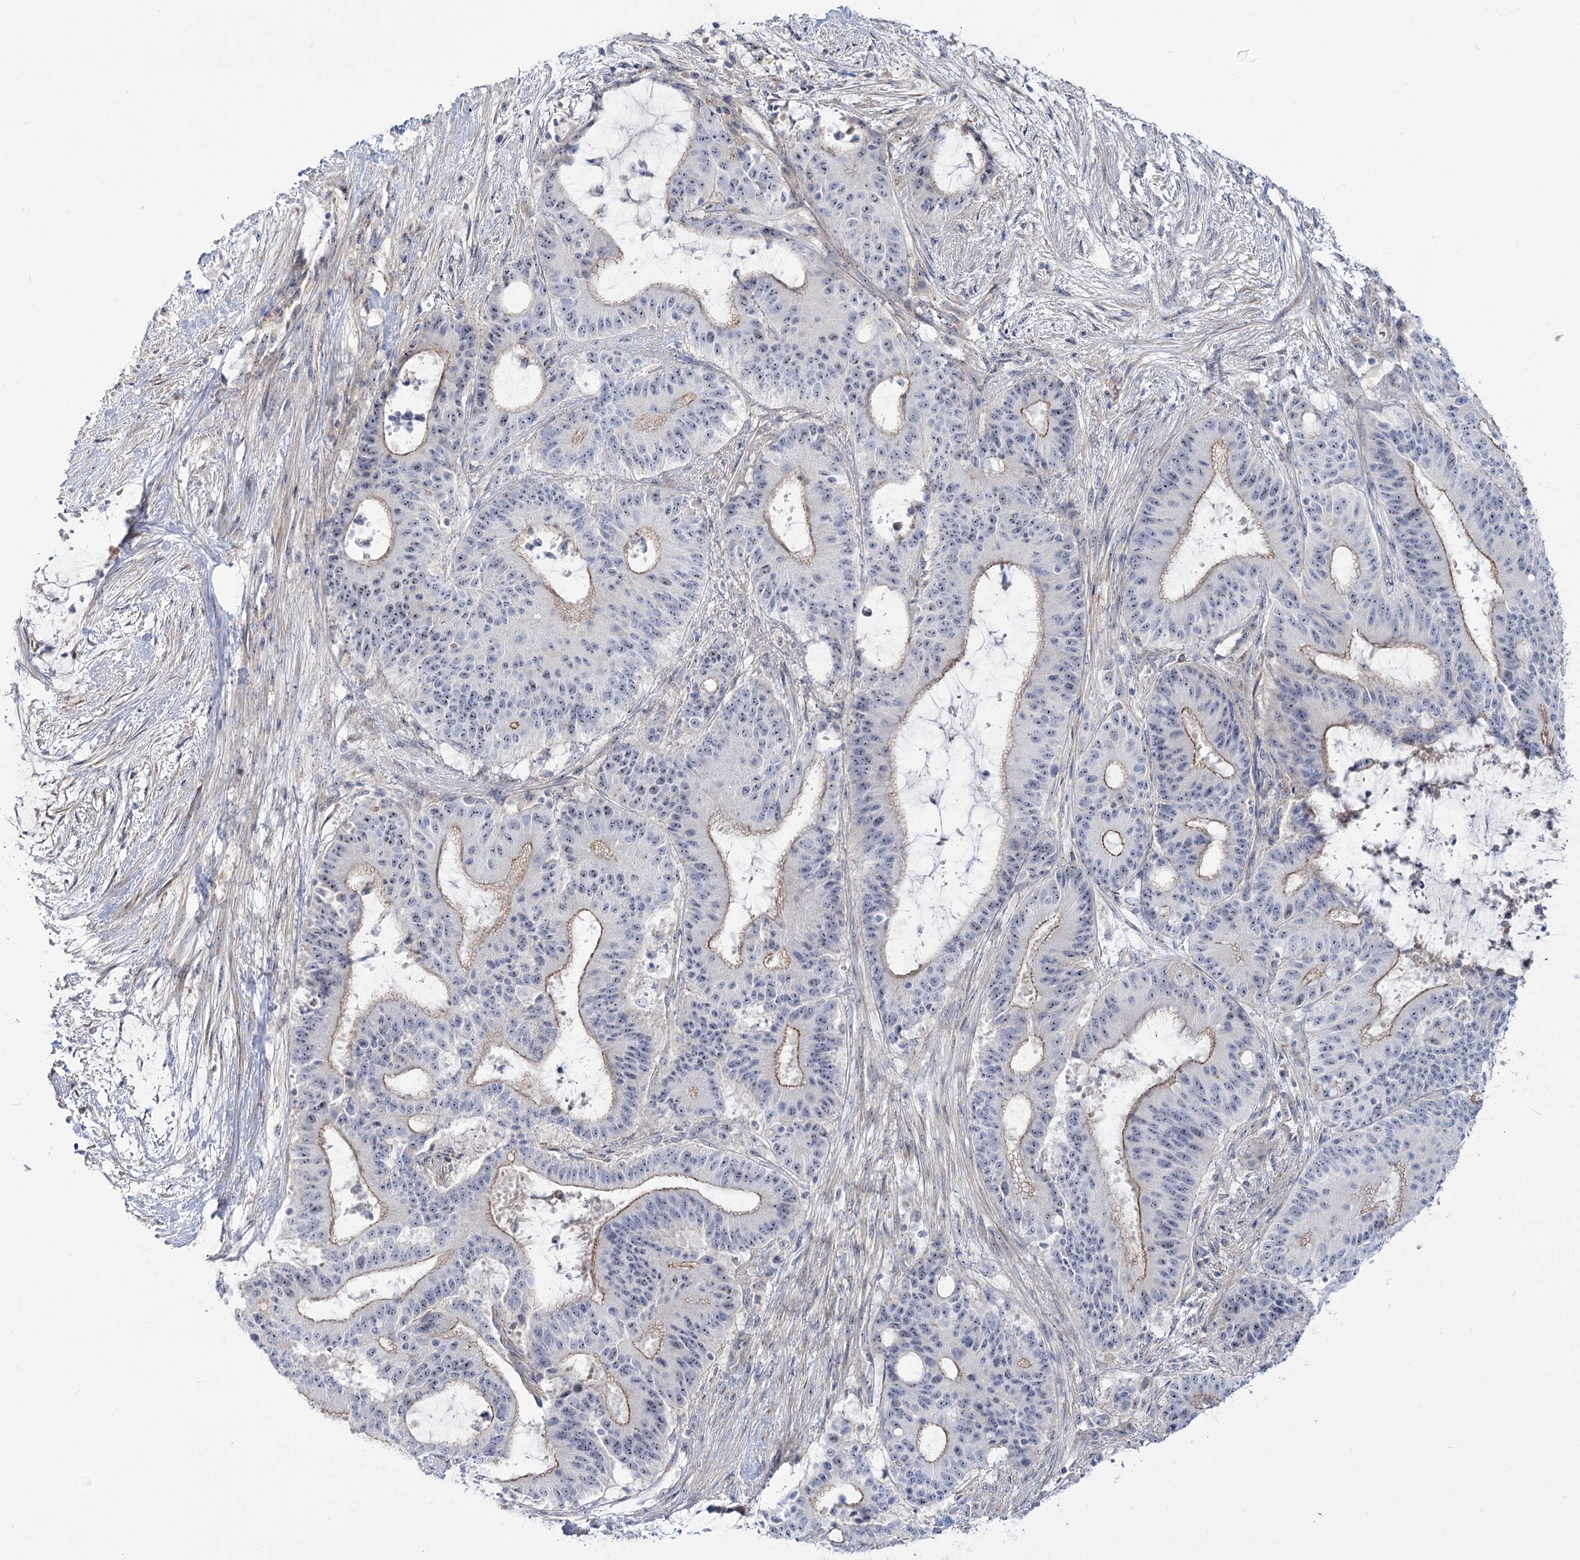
{"staining": {"intensity": "moderate", "quantity": "25%-75%", "location": "cytoplasmic/membranous,nuclear"}, "tissue": "liver cancer", "cell_type": "Tumor cells", "image_type": "cancer", "snomed": [{"axis": "morphology", "description": "Normal tissue, NOS"}, {"axis": "morphology", "description": "Cholangiocarcinoma"}, {"axis": "topography", "description": "Liver"}, {"axis": "topography", "description": "Peripheral nerve tissue"}], "caption": "Liver cholangiocarcinoma stained with a brown dye exhibits moderate cytoplasmic/membranous and nuclear positive expression in approximately 25%-75% of tumor cells.", "gene": "SUOX", "patient": {"sex": "female", "age": 73}}